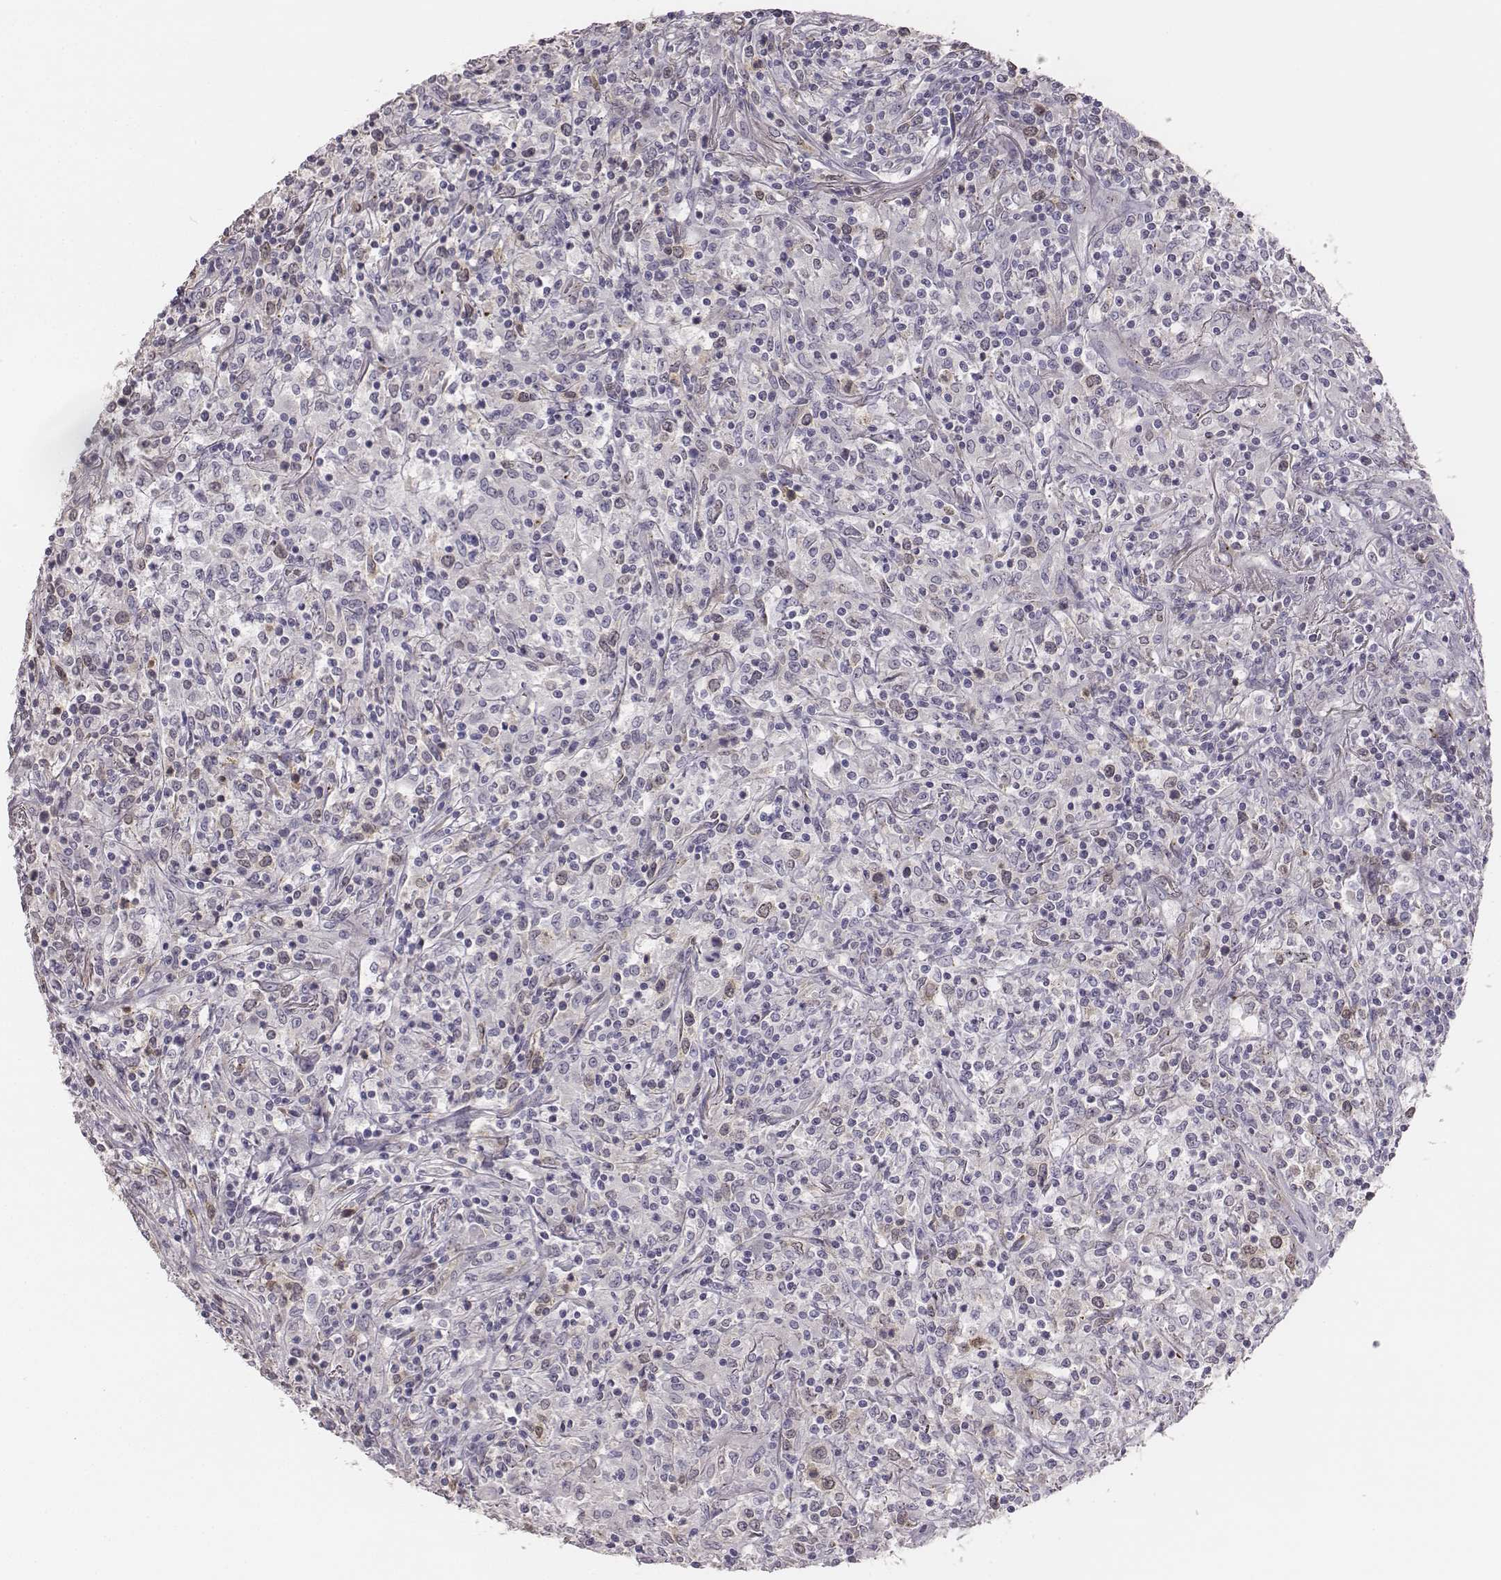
{"staining": {"intensity": "negative", "quantity": "none", "location": "none"}, "tissue": "lymphoma", "cell_type": "Tumor cells", "image_type": "cancer", "snomed": [{"axis": "morphology", "description": "Malignant lymphoma, non-Hodgkin's type, High grade"}, {"axis": "topography", "description": "Lung"}], "caption": "The photomicrograph displays no significant positivity in tumor cells of high-grade malignant lymphoma, non-Hodgkin's type.", "gene": "PBK", "patient": {"sex": "male", "age": 79}}